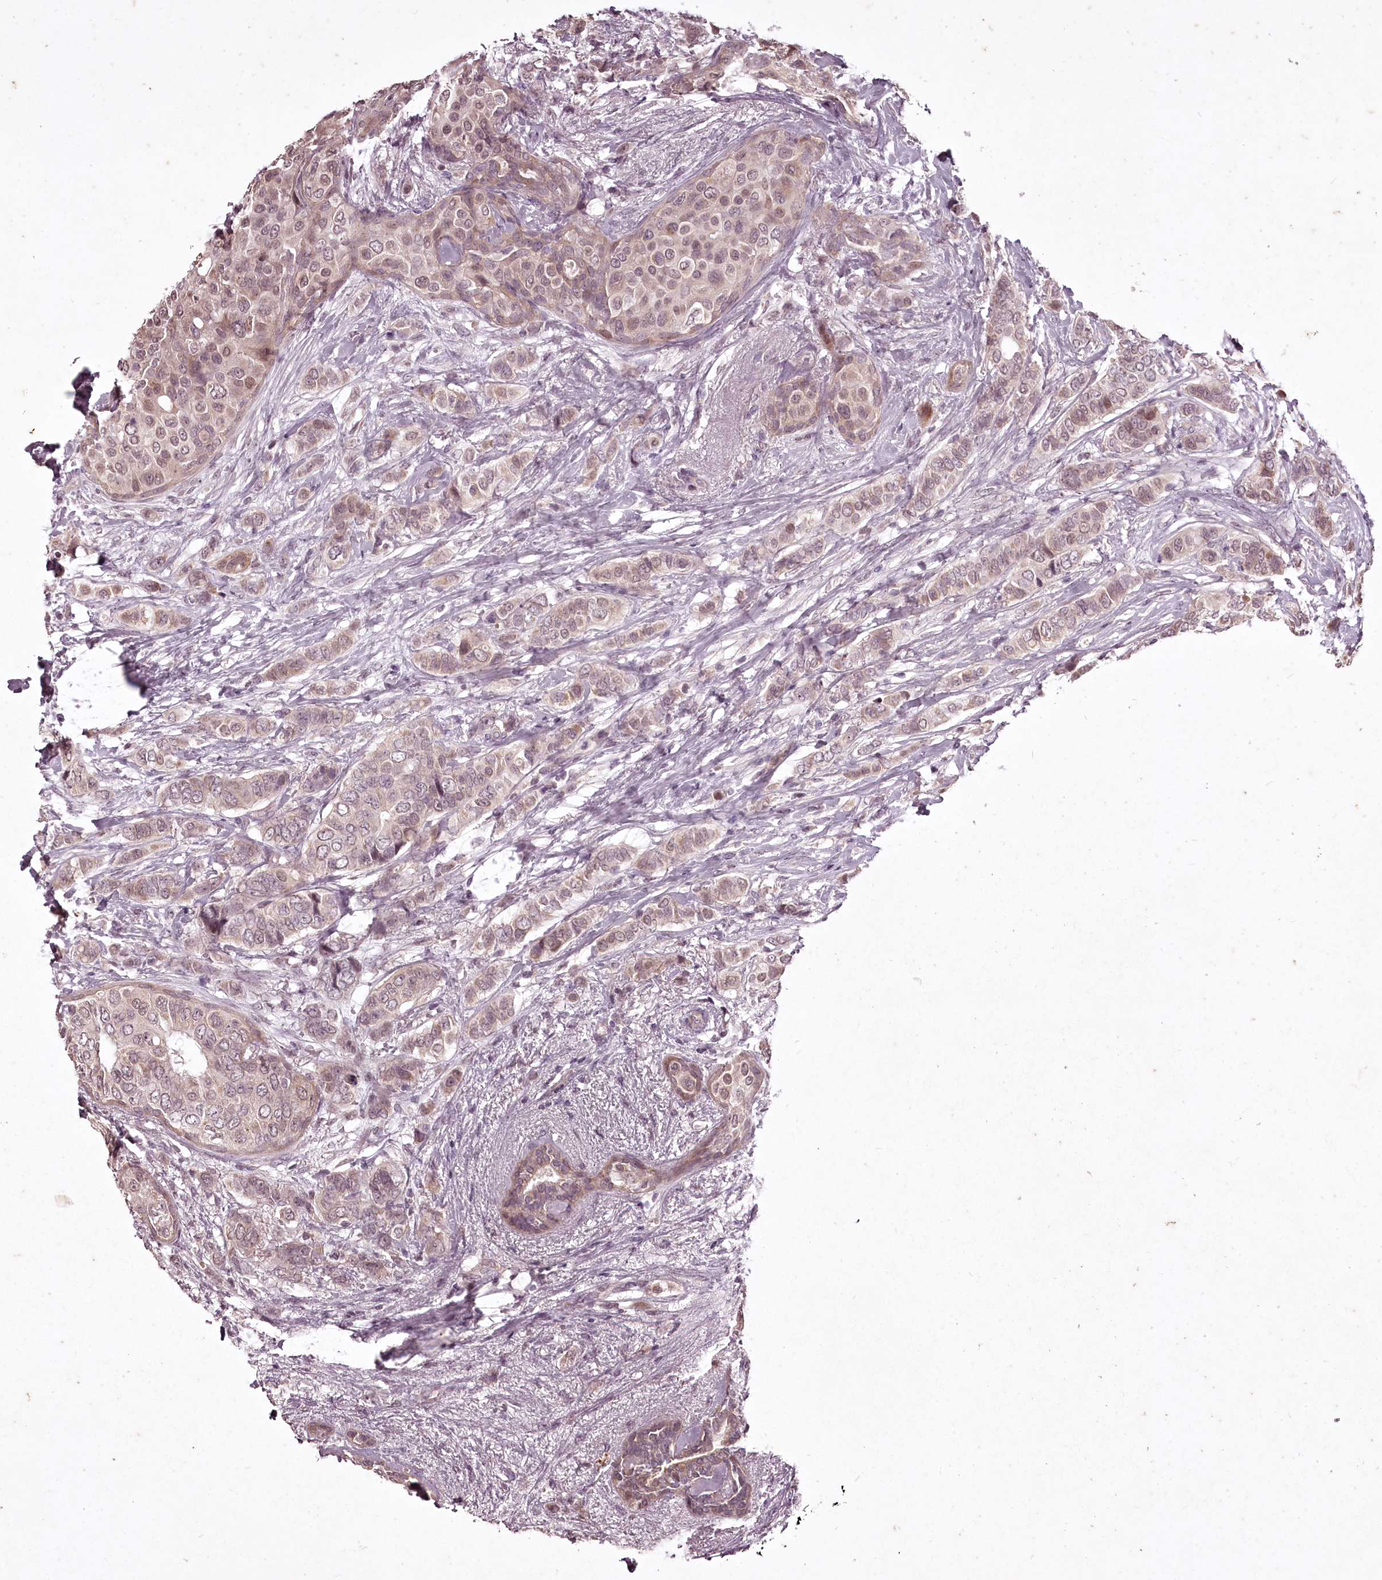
{"staining": {"intensity": "weak", "quantity": ">75%", "location": "nuclear"}, "tissue": "breast cancer", "cell_type": "Tumor cells", "image_type": "cancer", "snomed": [{"axis": "morphology", "description": "Lobular carcinoma"}, {"axis": "topography", "description": "Breast"}], "caption": "Immunohistochemical staining of breast cancer shows weak nuclear protein expression in approximately >75% of tumor cells.", "gene": "ADRA1D", "patient": {"sex": "female", "age": 51}}